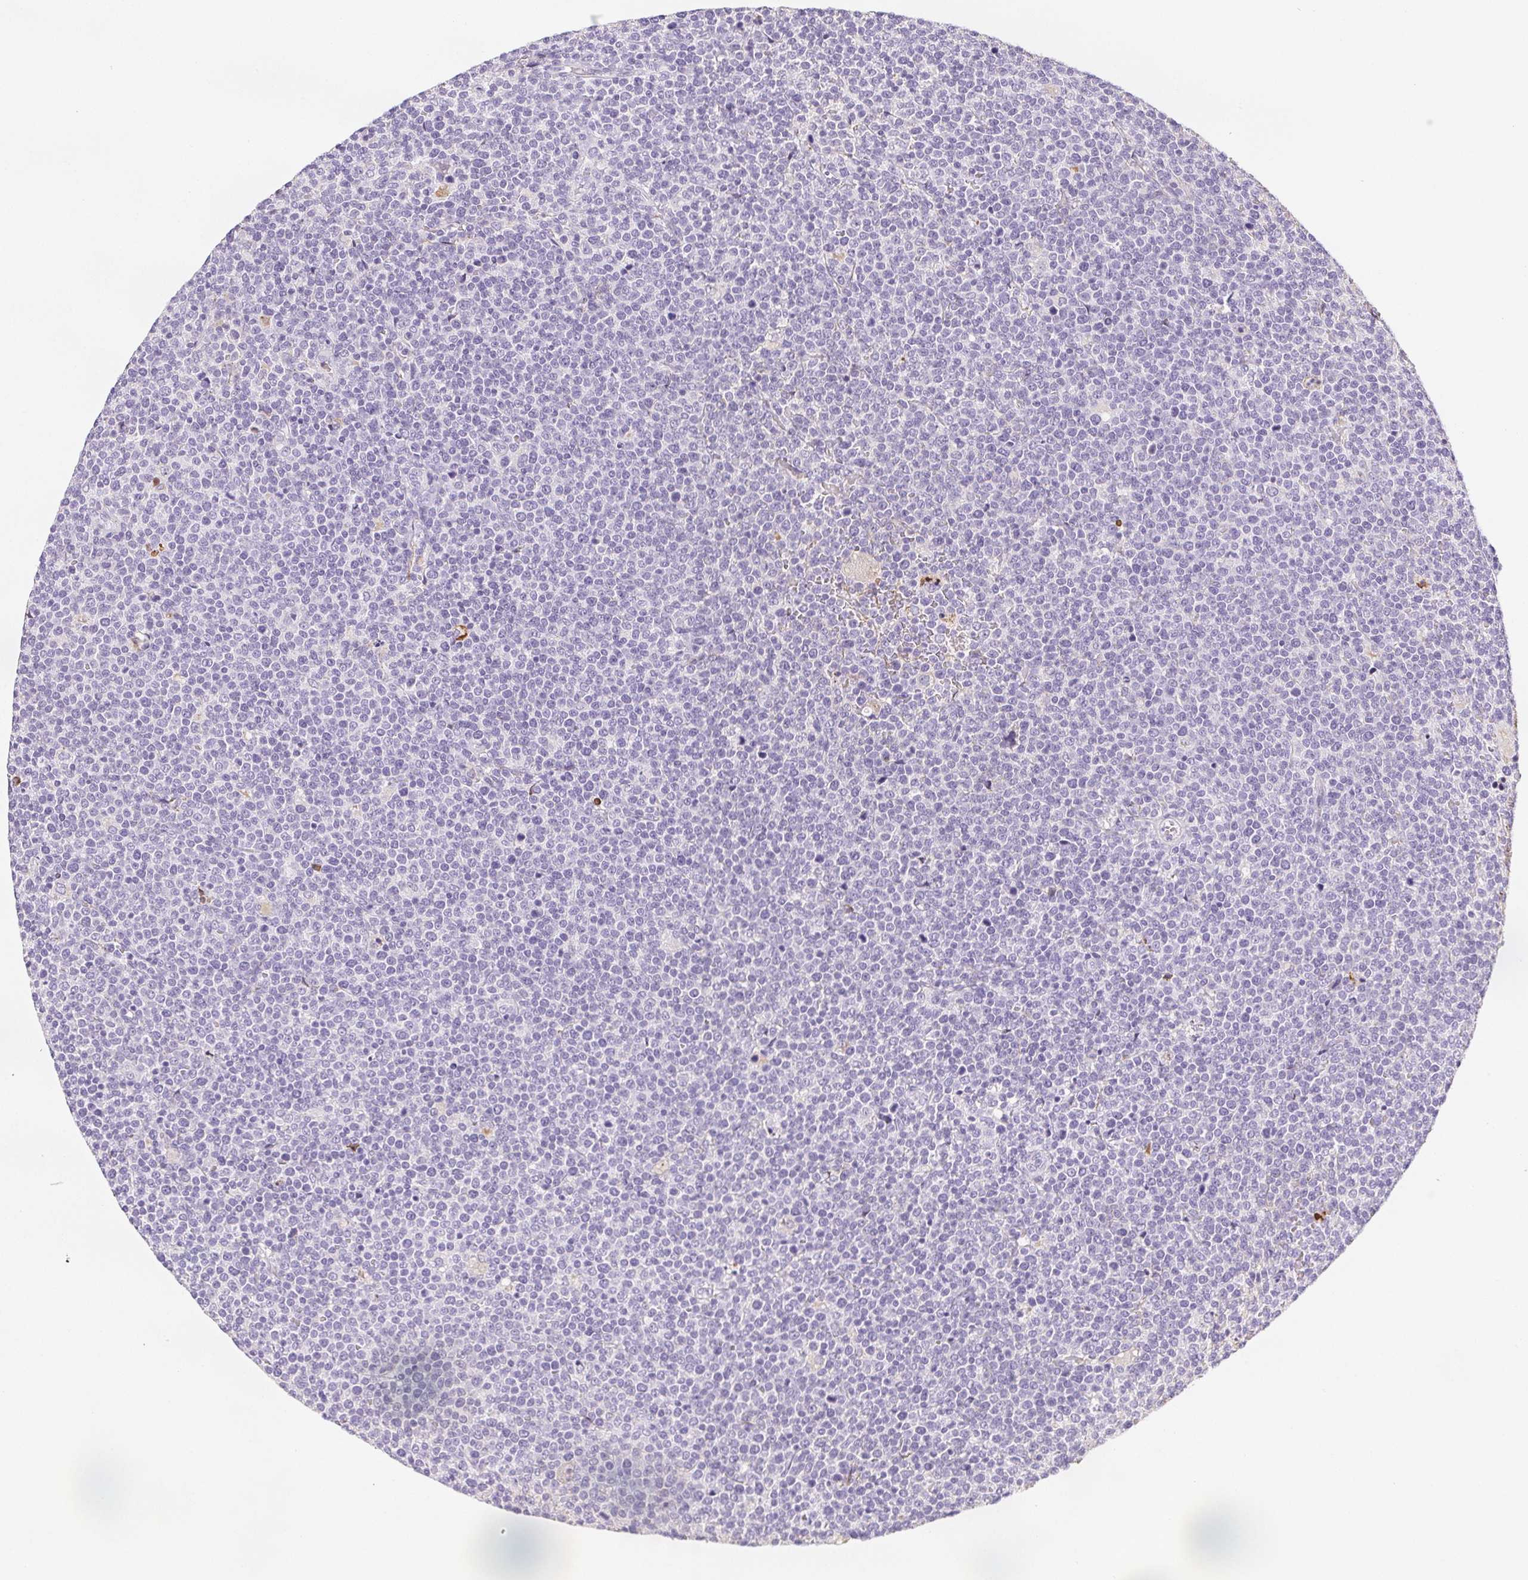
{"staining": {"intensity": "negative", "quantity": "none", "location": "none"}, "tissue": "lymphoma", "cell_type": "Tumor cells", "image_type": "cancer", "snomed": [{"axis": "morphology", "description": "Malignant lymphoma, non-Hodgkin's type, High grade"}, {"axis": "topography", "description": "Lymph node"}], "caption": "Lymphoma was stained to show a protein in brown. There is no significant staining in tumor cells. Nuclei are stained in blue.", "gene": "VTN", "patient": {"sex": "male", "age": 61}}